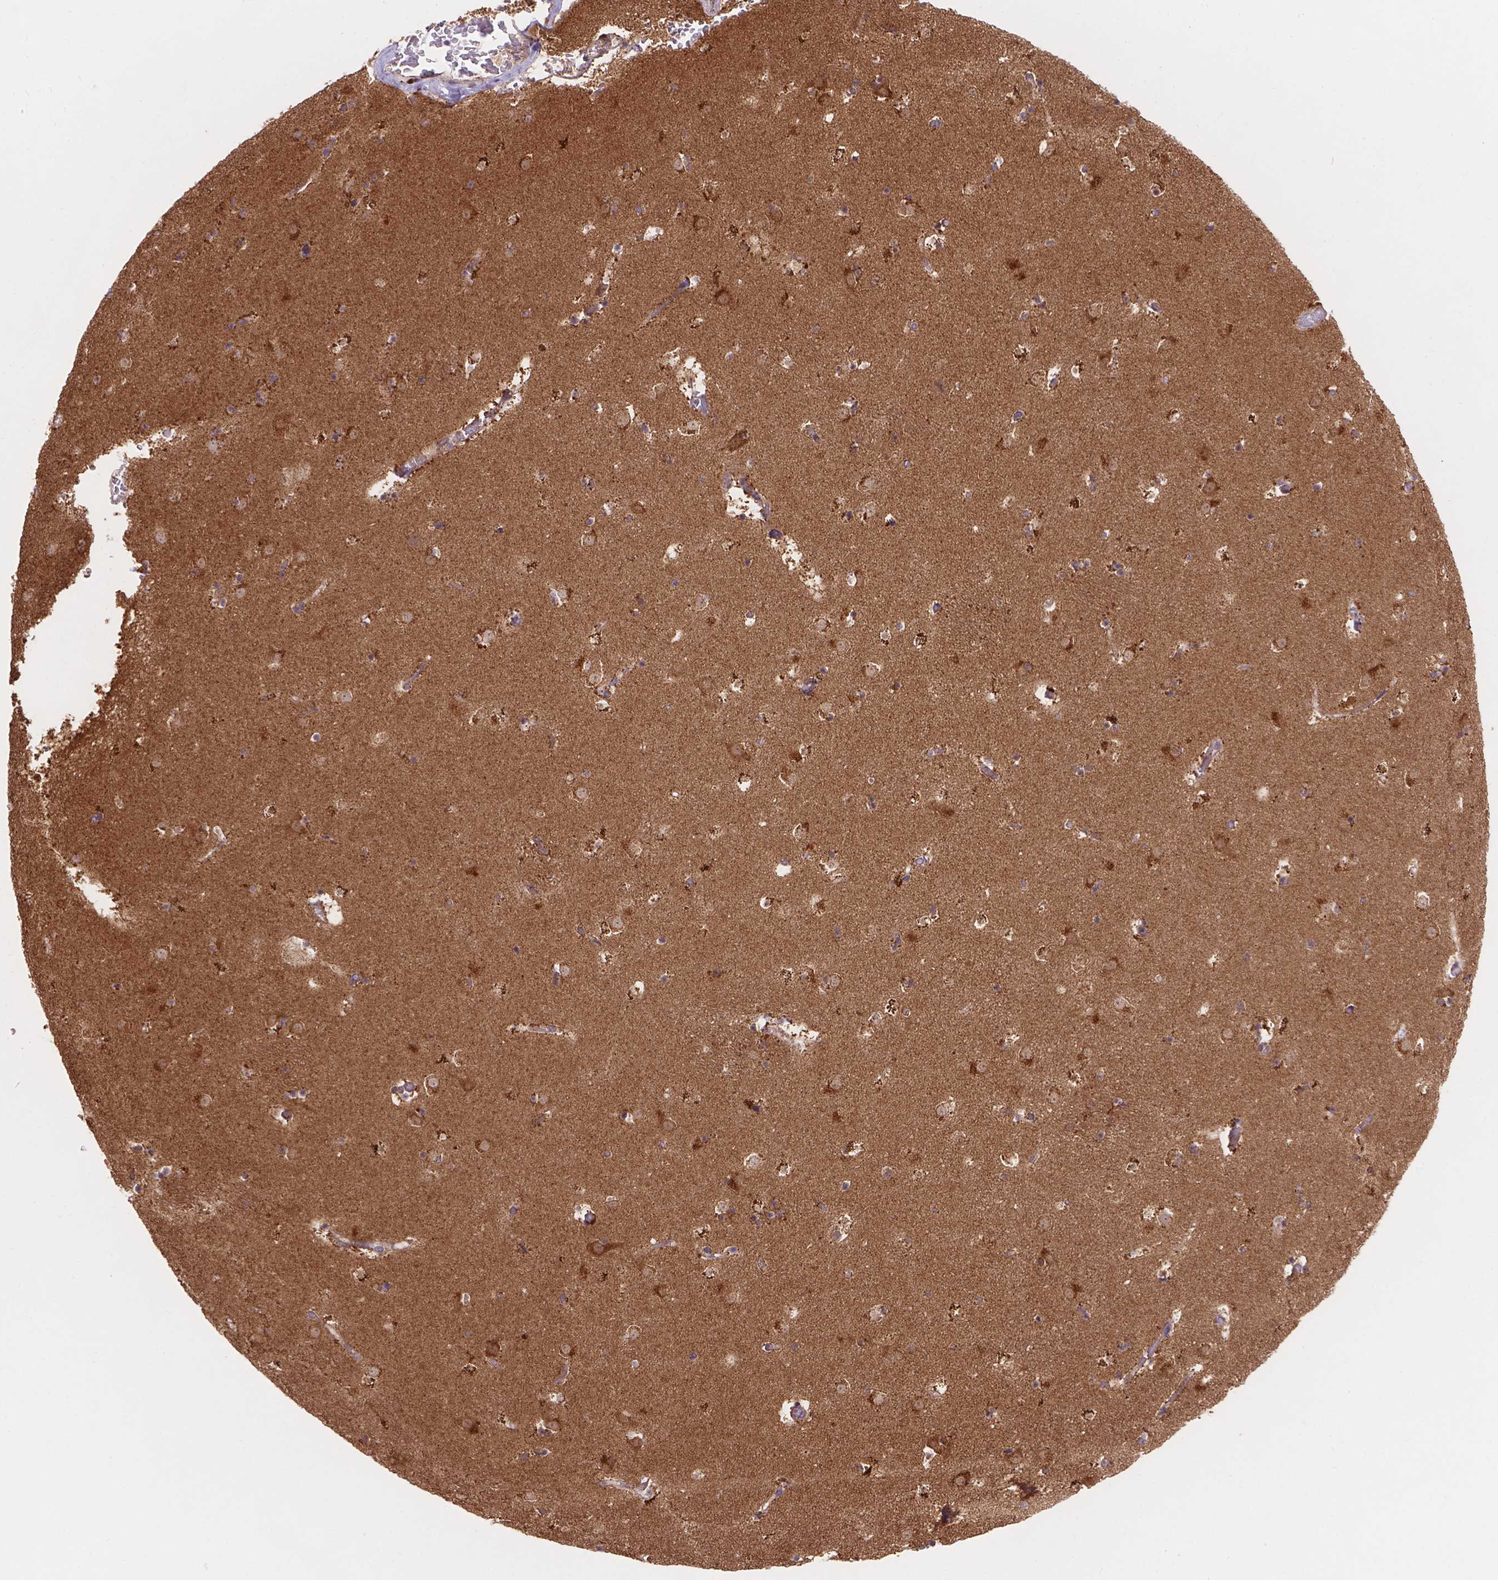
{"staining": {"intensity": "negative", "quantity": "none", "location": "none"}, "tissue": "caudate", "cell_type": "Glial cells", "image_type": "normal", "snomed": [{"axis": "morphology", "description": "Normal tissue, NOS"}, {"axis": "topography", "description": "Lateral ventricle wall"}], "caption": "Image shows no protein staining in glial cells of benign caudate. Brightfield microscopy of immunohistochemistry (IHC) stained with DAB (3,3'-diaminobenzidine) (brown) and hematoxylin (blue), captured at high magnification.", "gene": "AK3", "patient": {"sex": "female", "age": 42}}